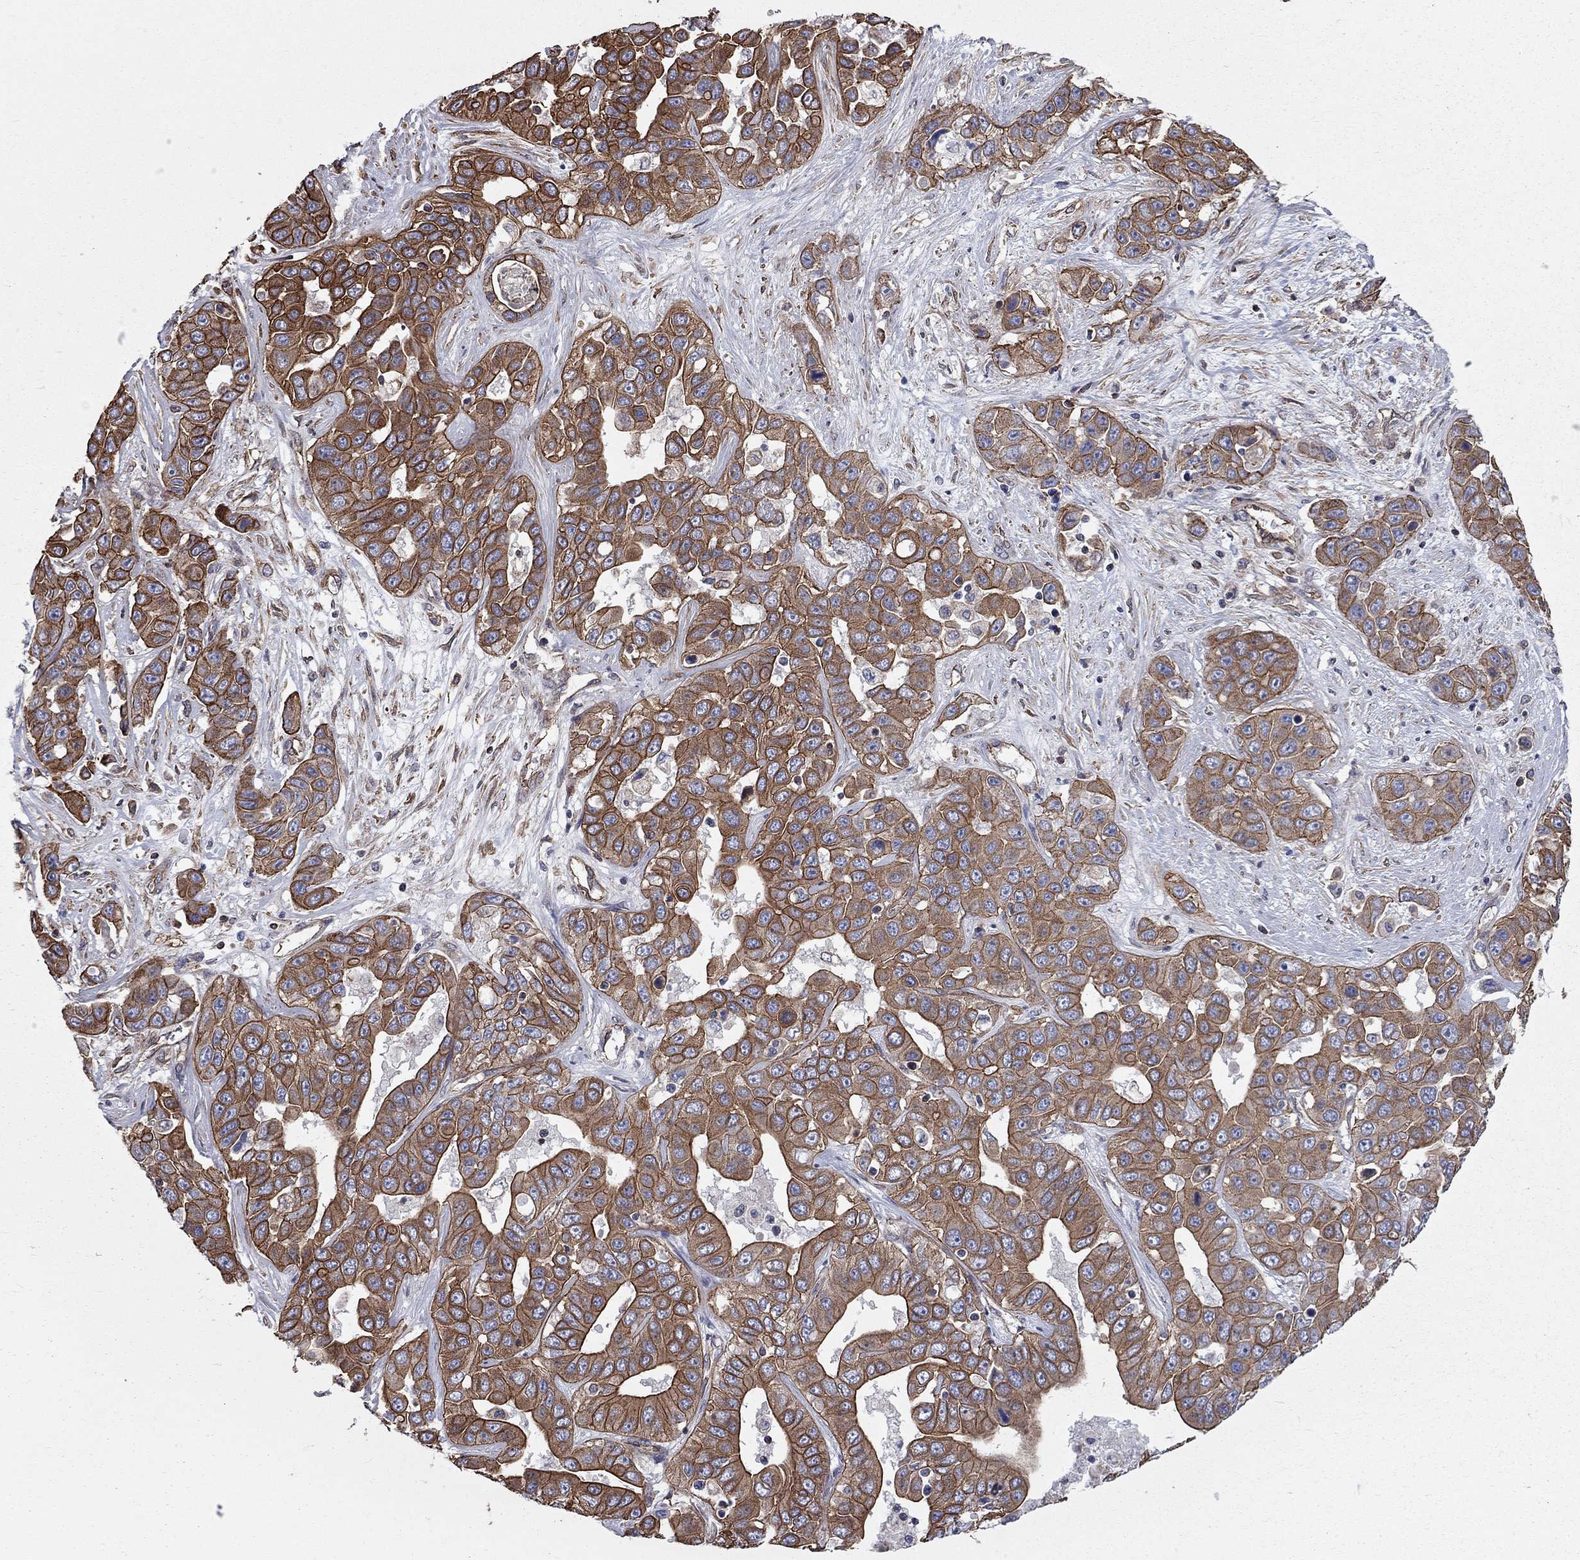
{"staining": {"intensity": "strong", "quantity": ">75%", "location": "cytoplasmic/membranous"}, "tissue": "liver cancer", "cell_type": "Tumor cells", "image_type": "cancer", "snomed": [{"axis": "morphology", "description": "Cholangiocarcinoma"}, {"axis": "topography", "description": "Liver"}], "caption": "Brown immunohistochemical staining in liver cholangiocarcinoma exhibits strong cytoplasmic/membranous staining in about >75% of tumor cells.", "gene": "BICDL2", "patient": {"sex": "female", "age": 52}}